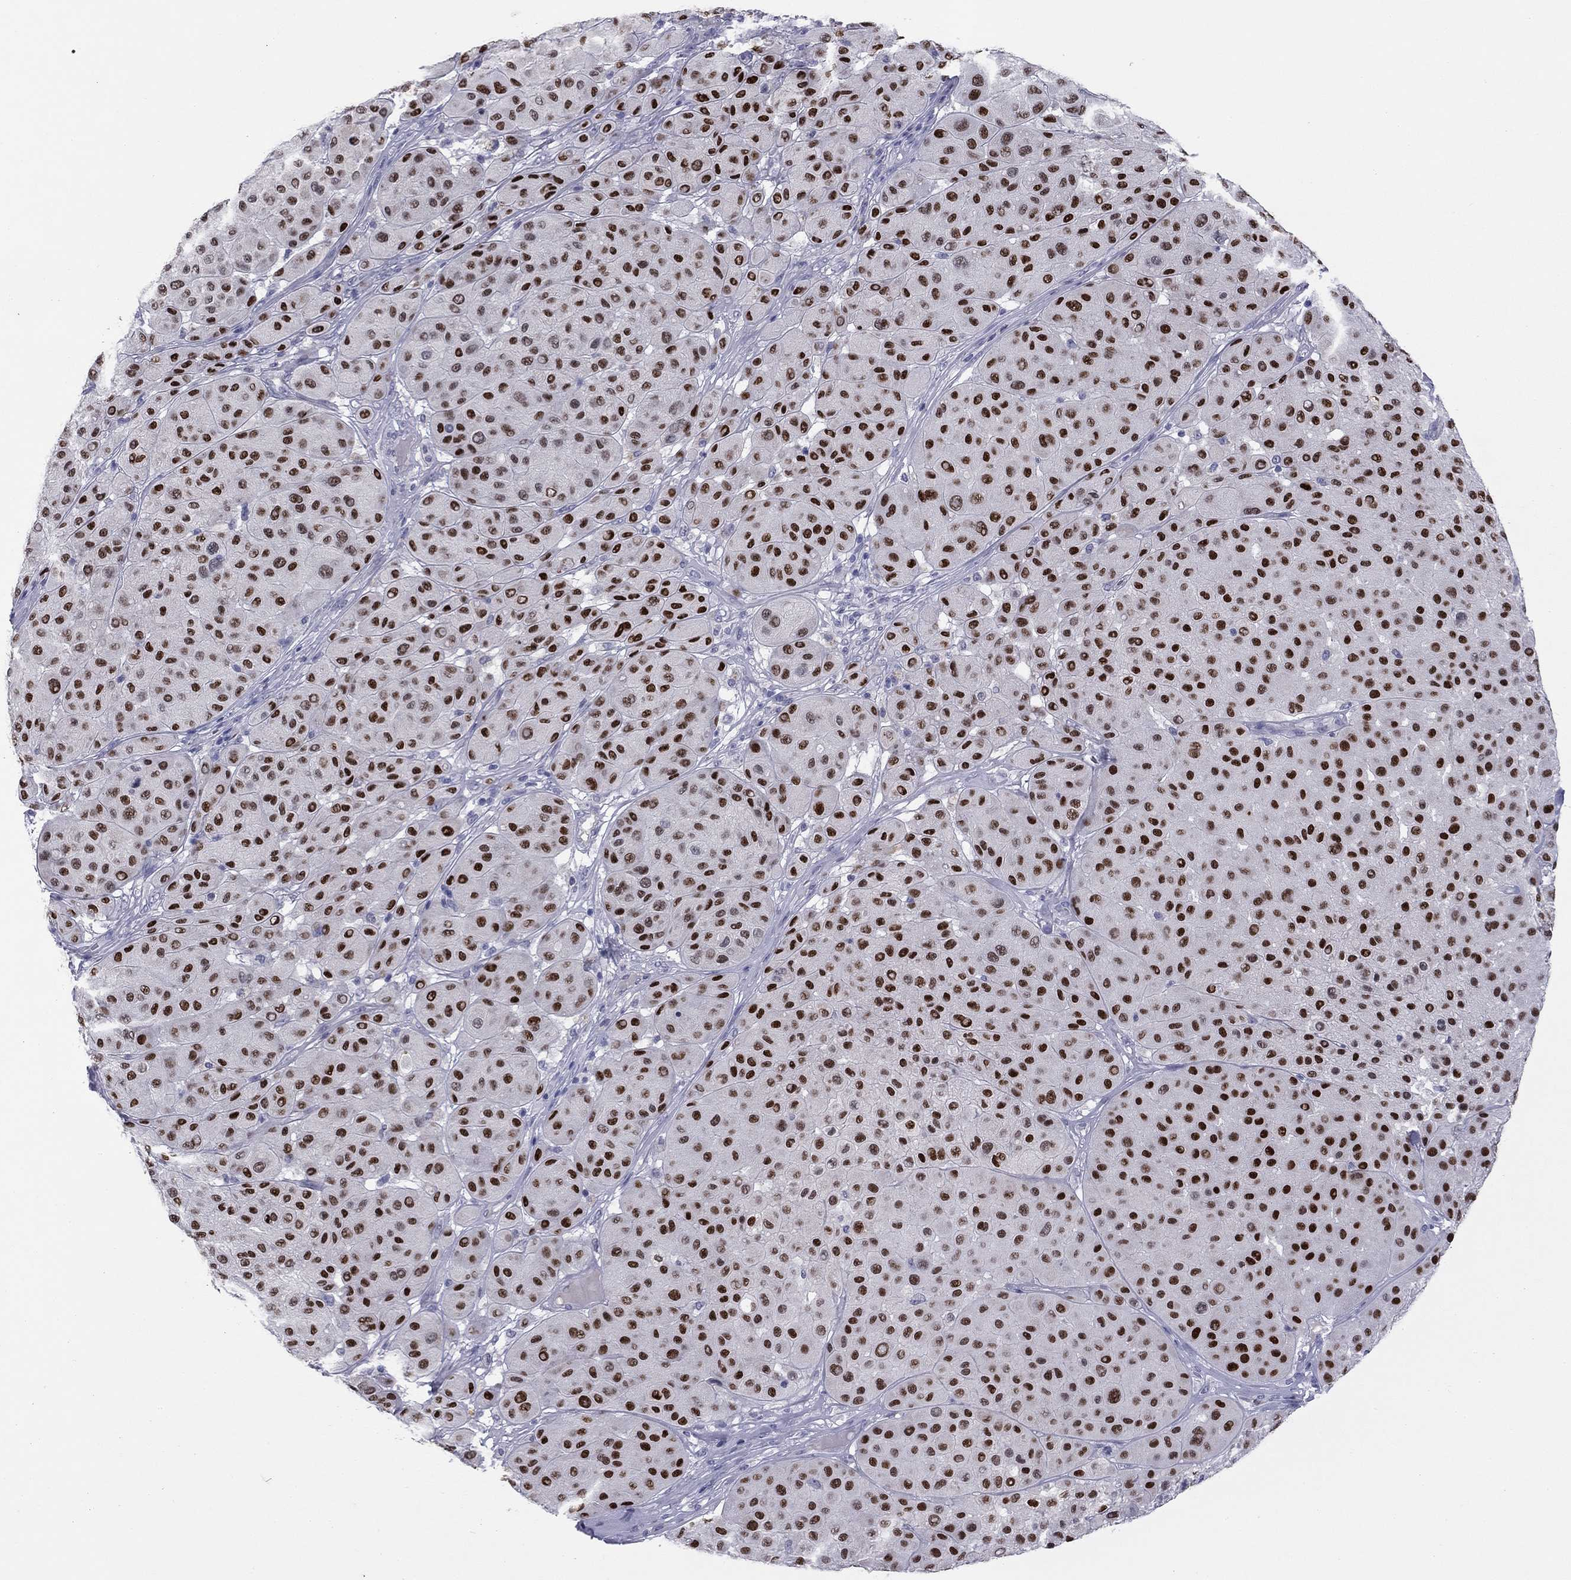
{"staining": {"intensity": "strong", "quantity": ">75%", "location": "nuclear"}, "tissue": "melanoma", "cell_type": "Tumor cells", "image_type": "cancer", "snomed": [{"axis": "morphology", "description": "Malignant melanoma, Metastatic site"}, {"axis": "topography", "description": "Smooth muscle"}], "caption": "About >75% of tumor cells in melanoma demonstrate strong nuclear protein expression as visualized by brown immunohistochemical staining.", "gene": "TFAP2B", "patient": {"sex": "male", "age": 41}}